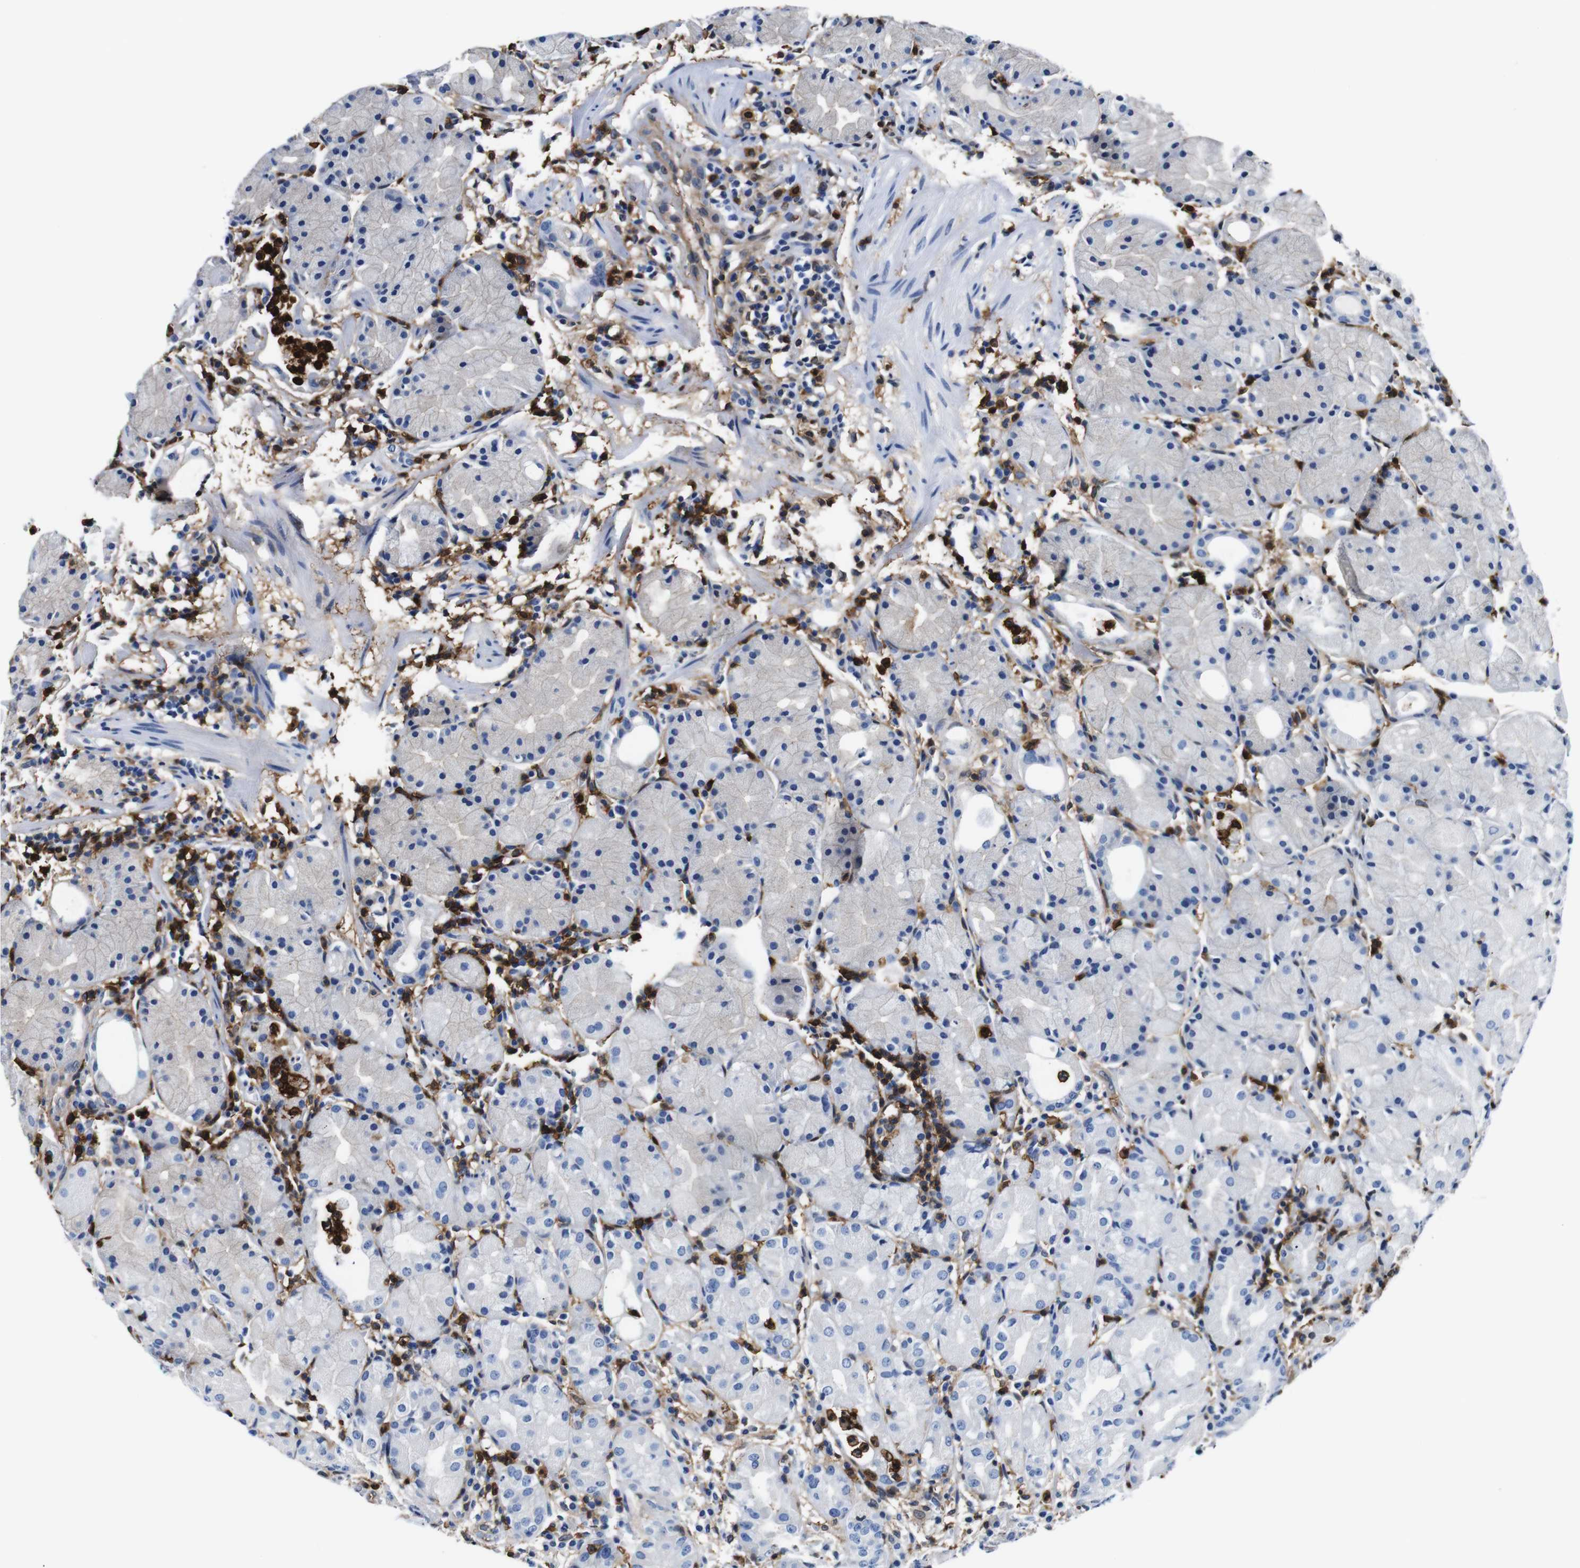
{"staining": {"intensity": "negative", "quantity": "none", "location": "none"}, "tissue": "stomach", "cell_type": "Glandular cells", "image_type": "normal", "snomed": [{"axis": "morphology", "description": "Normal tissue, NOS"}, {"axis": "topography", "description": "Stomach"}, {"axis": "topography", "description": "Stomach, lower"}], "caption": "Immunohistochemistry of benign human stomach displays no expression in glandular cells.", "gene": "ANXA1", "patient": {"sex": "female", "age": 75}}